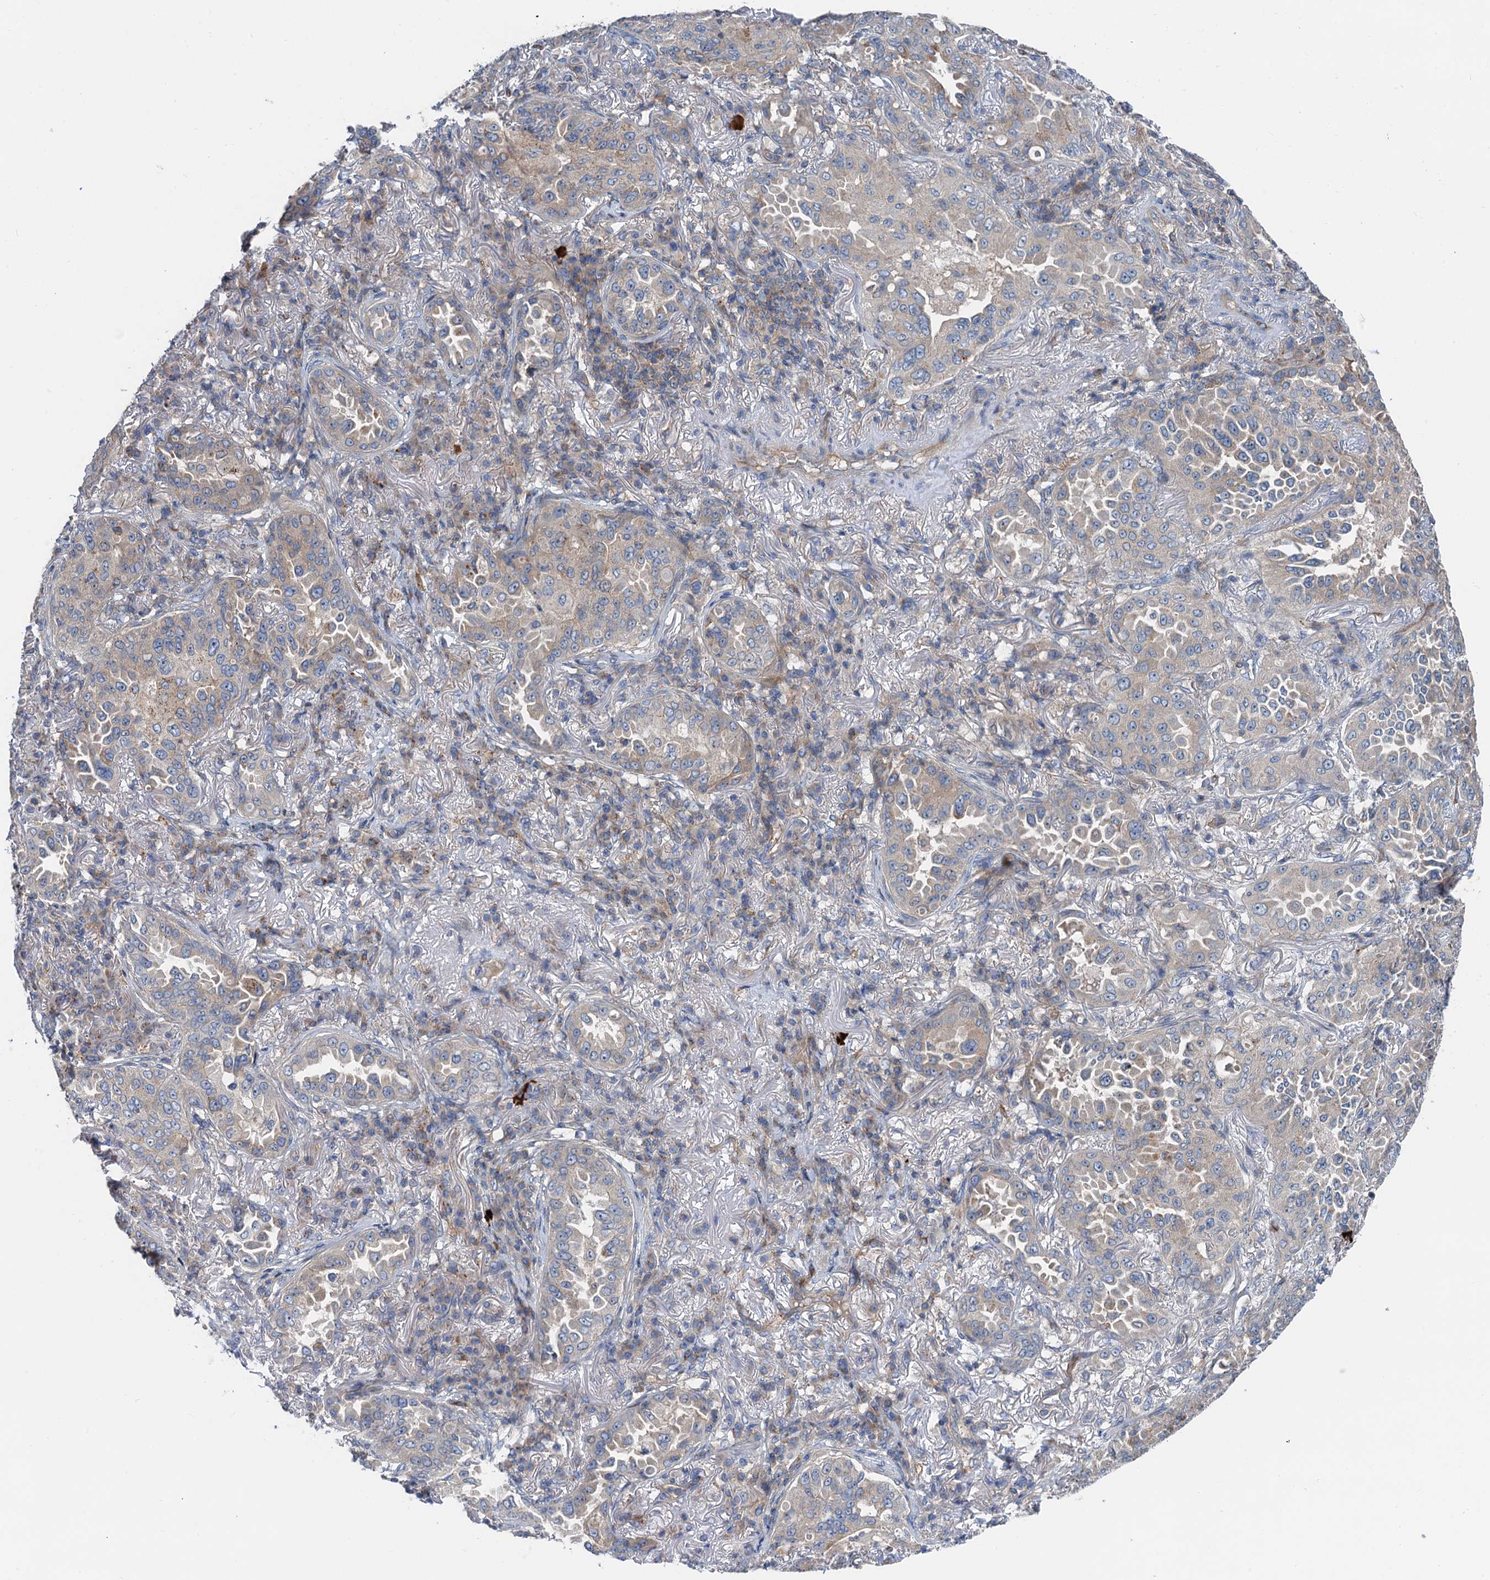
{"staining": {"intensity": "weak", "quantity": "<25%", "location": "cytoplasmic/membranous"}, "tissue": "lung cancer", "cell_type": "Tumor cells", "image_type": "cancer", "snomed": [{"axis": "morphology", "description": "Adenocarcinoma, NOS"}, {"axis": "topography", "description": "Lung"}], "caption": "Histopathology image shows no significant protein staining in tumor cells of lung cancer (adenocarcinoma).", "gene": "ANKRD26", "patient": {"sex": "female", "age": 69}}